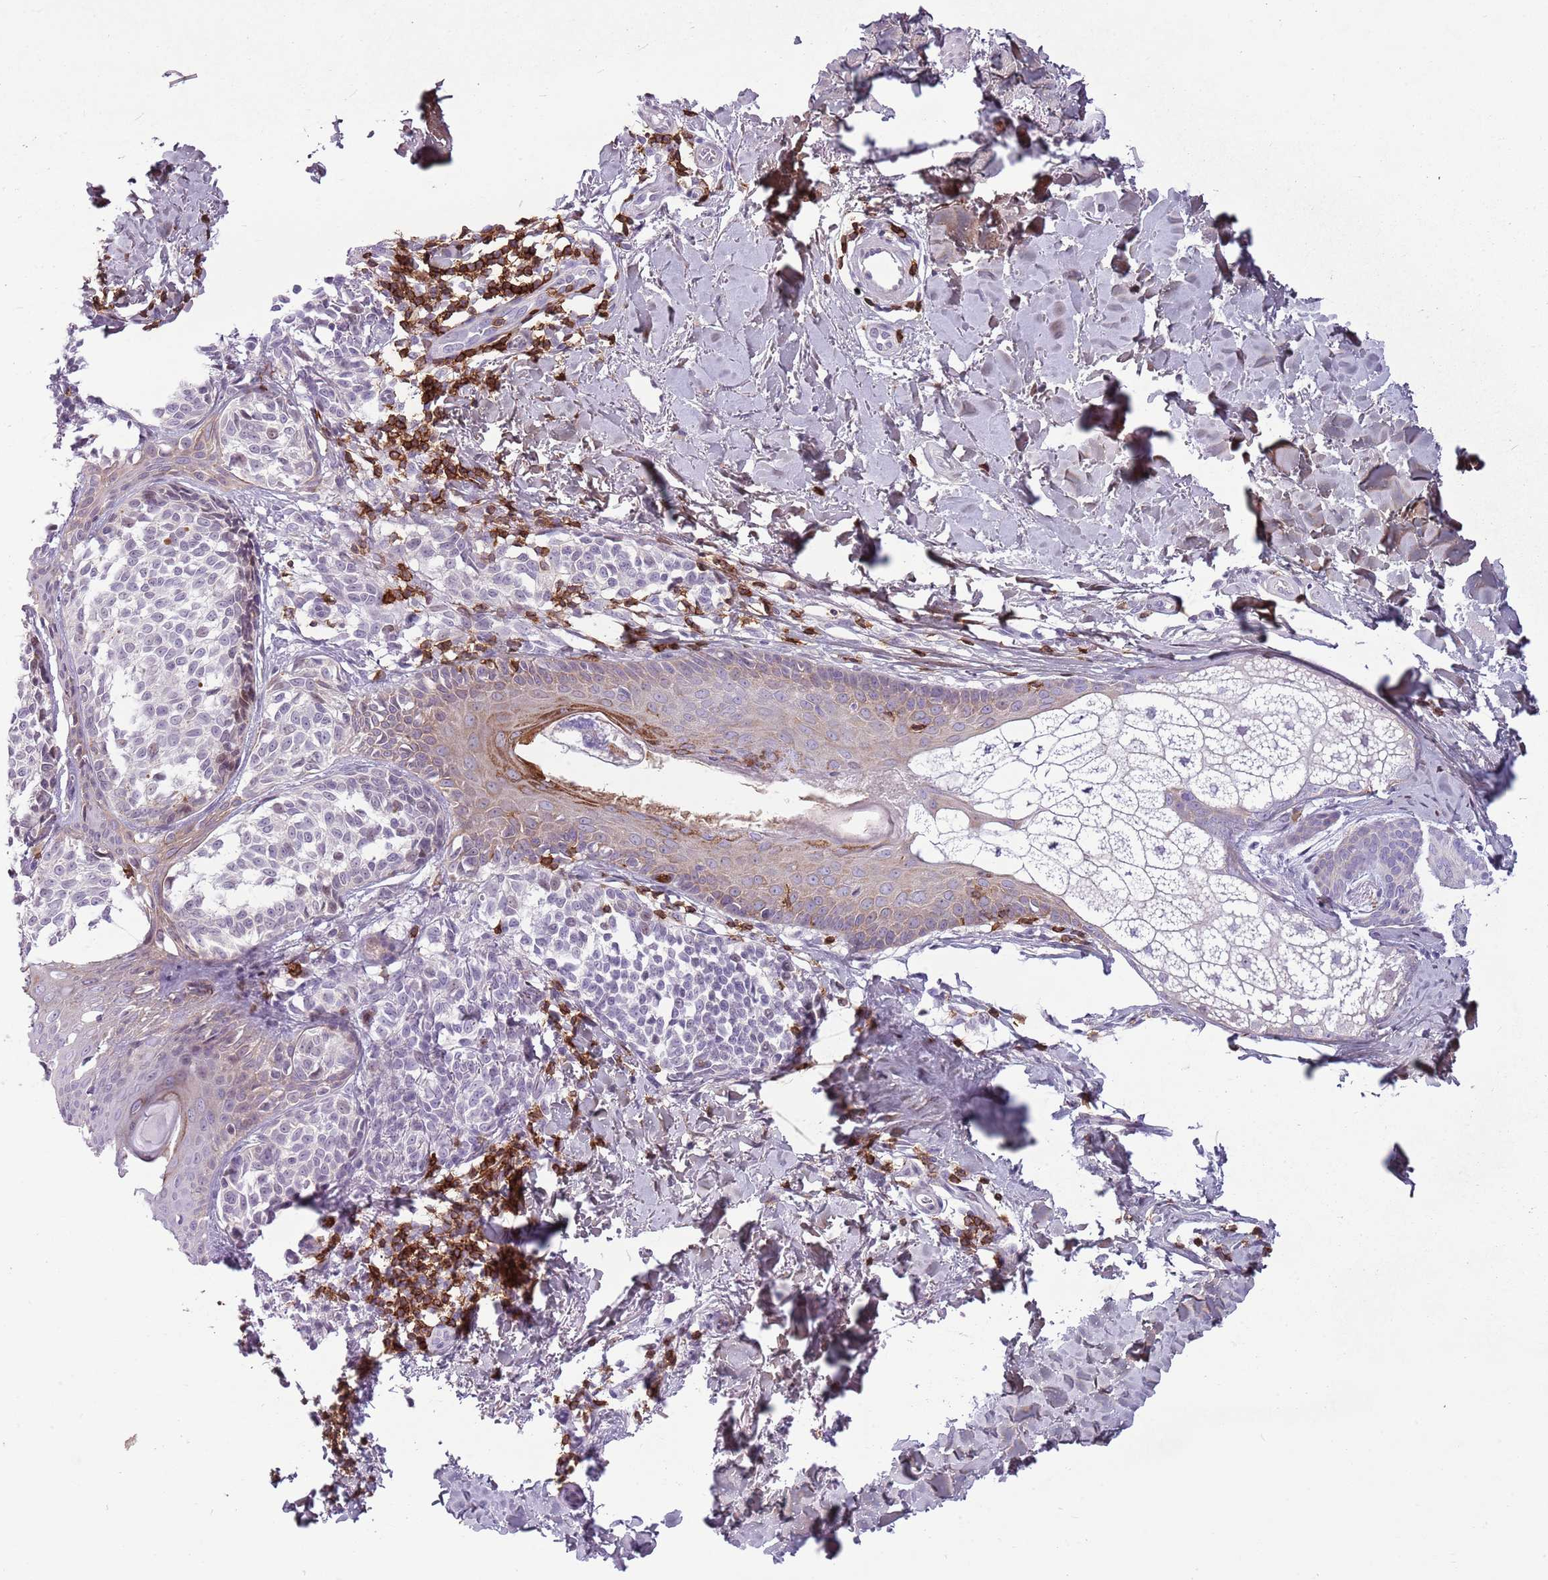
{"staining": {"intensity": "negative", "quantity": "none", "location": "none"}, "tissue": "melanoma", "cell_type": "Tumor cells", "image_type": "cancer", "snomed": [{"axis": "morphology", "description": "Malignant melanoma, NOS"}, {"axis": "topography", "description": "Skin of upper extremity"}], "caption": "A histopathology image of malignant melanoma stained for a protein demonstrates no brown staining in tumor cells.", "gene": "ZNF583", "patient": {"sex": "male", "age": 40}}